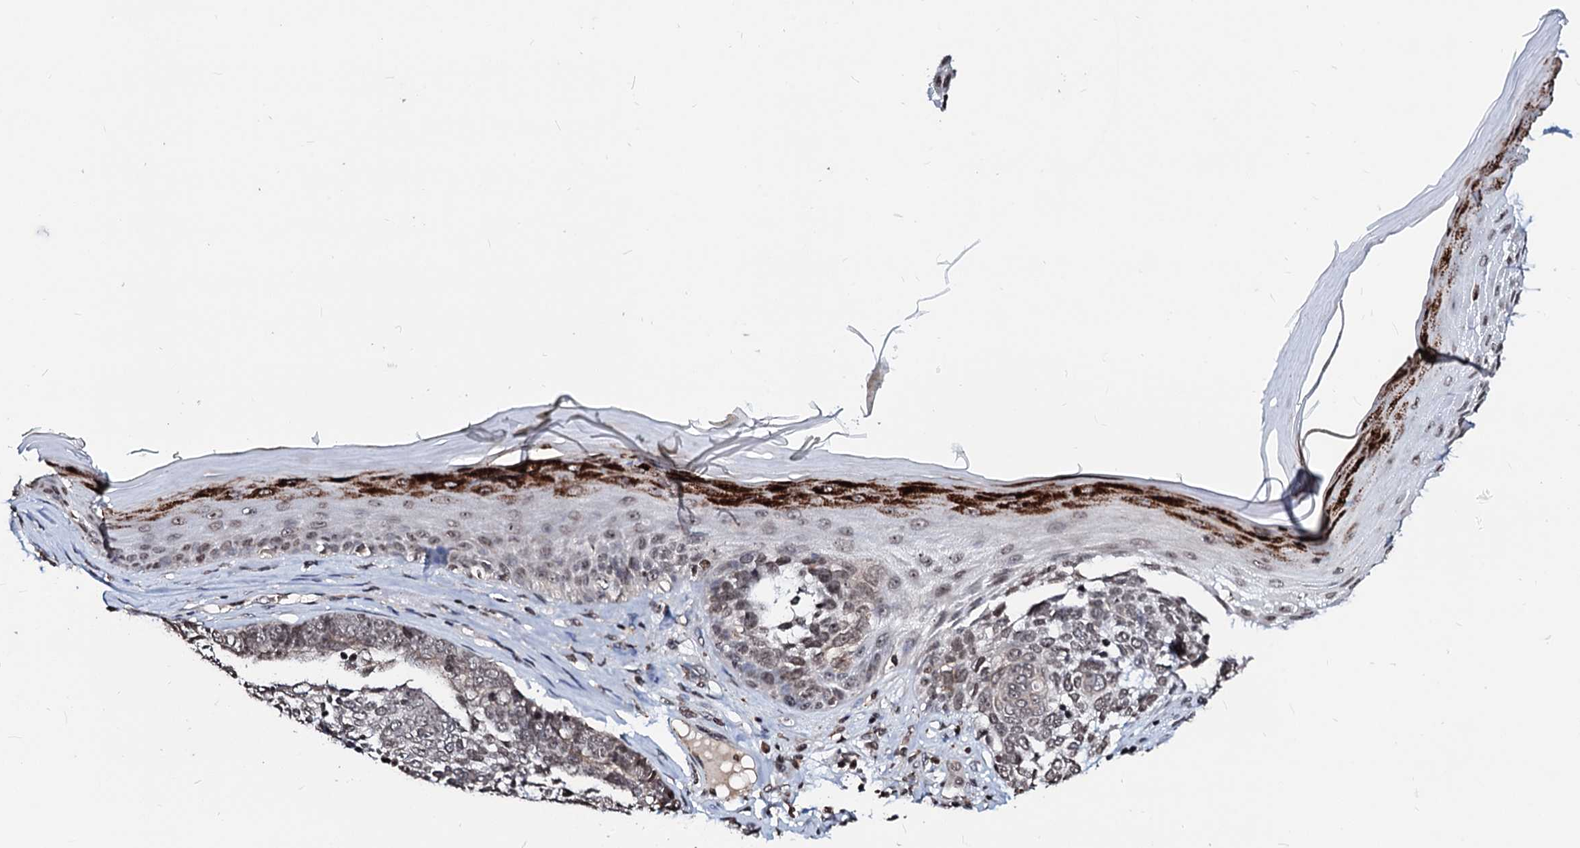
{"staining": {"intensity": "weak", "quantity": ">75%", "location": "cytoplasmic/membranous,nuclear"}, "tissue": "skin cancer", "cell_type": "Tumor cells", "image_type": "cancer", "snomed": [{"axis": "morphology", "description": "Basal cell carcinoma"}, {"axis": "topography", "description": "Skin"}], "caption": "Skin cancer tissue reveals weak cytoplasmic/membranous and nuclear expression in approximately >75% of tumor cells, visualized by immunohistochemistry.", "gene": "LSM11", "patient": {"sex": "female", "age": 81}}